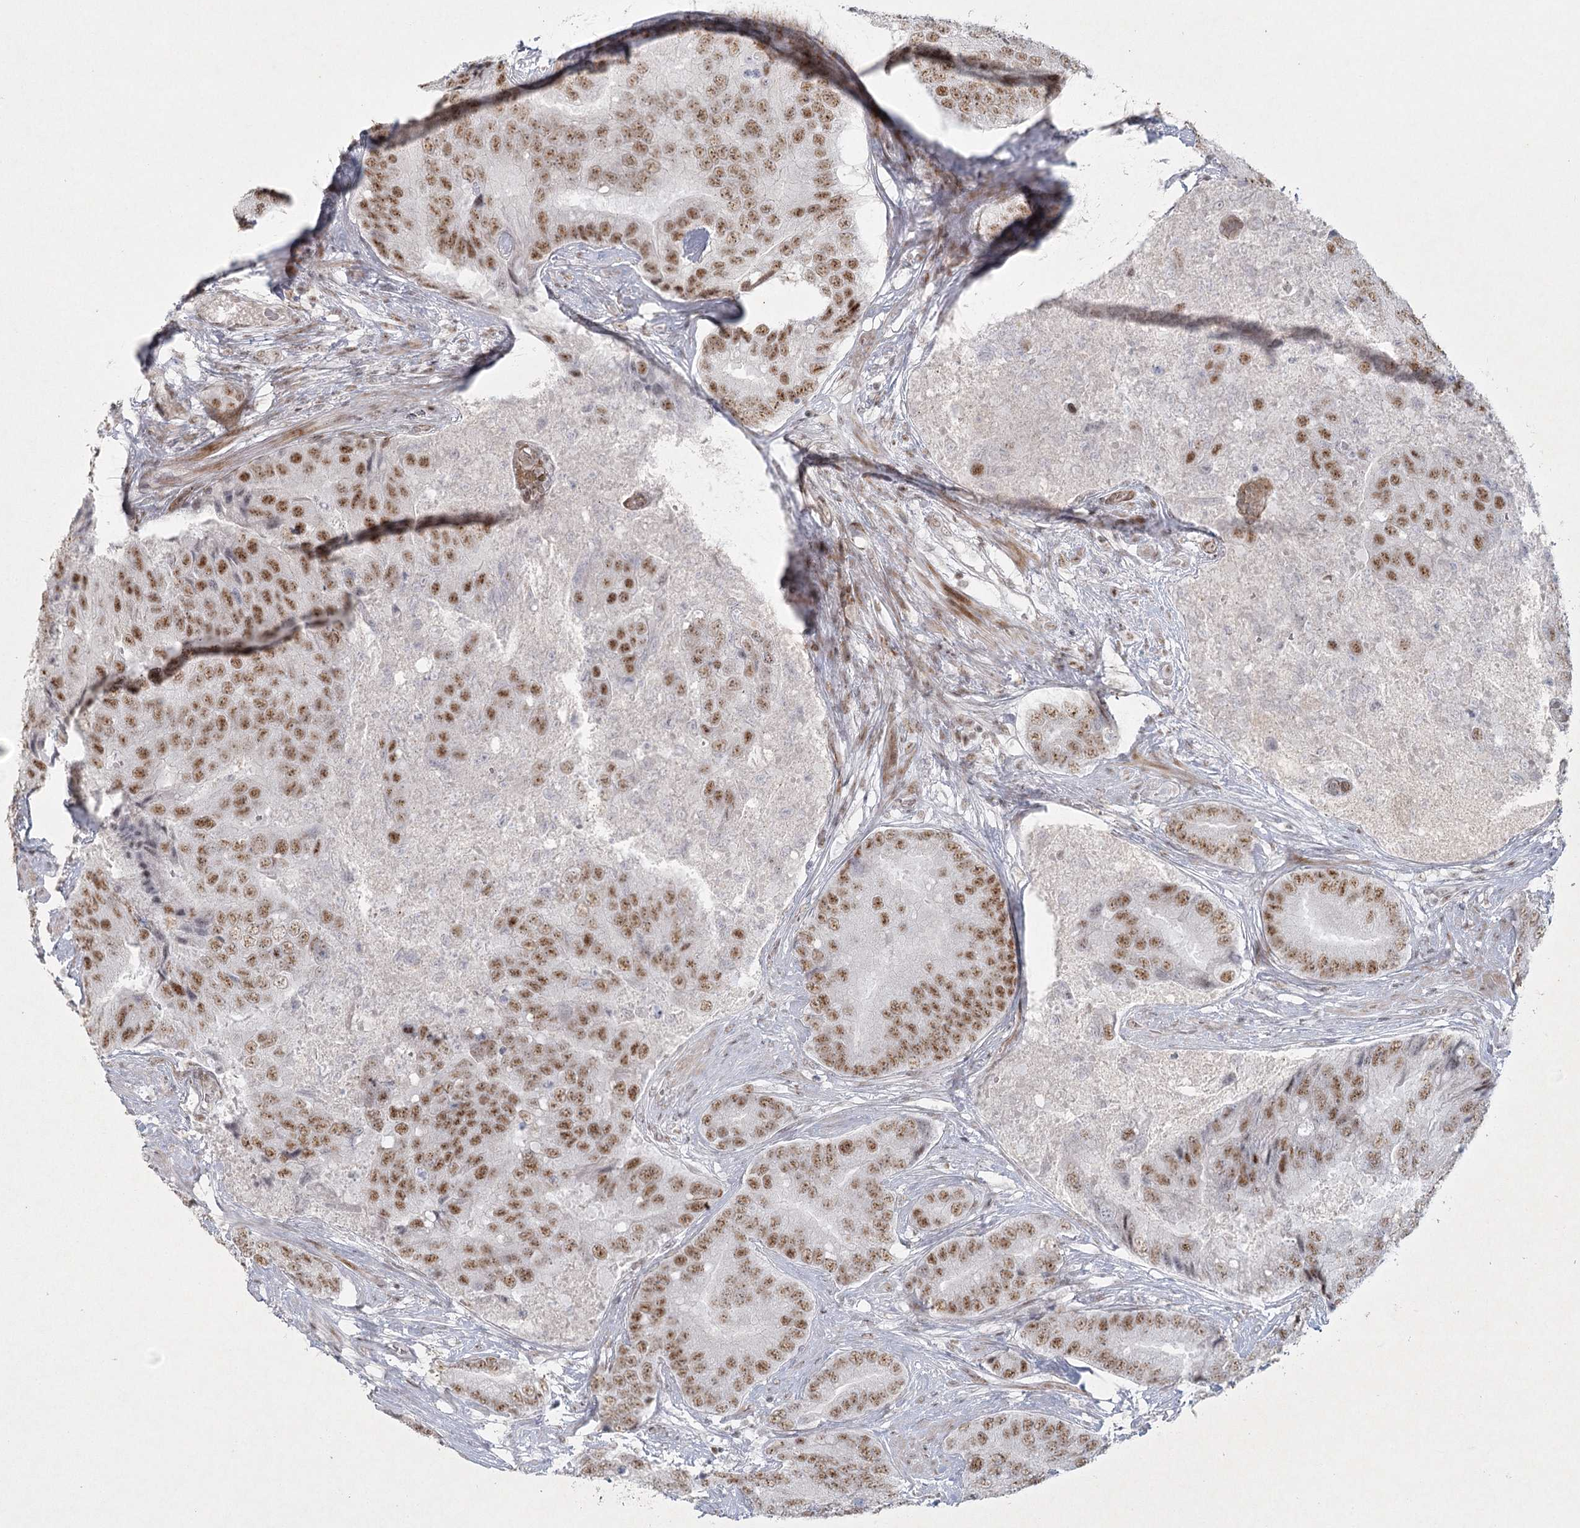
{"staining": {"intensity": "moderate", "quantity": ">75%", "location": "nuclear"}, "tissue": "prostate cancer", "cell_type": "Tumor cells", "image_type": "cancer", "snomed": [{"axis": "morphology", "description": "Adenocarcinoma, High grade"}, {"axis": "topography", "description": "Prostate"}], "caption": "Immunohistochemistry micrograph of neoplastic tissue: prostate cancer stained using IHC shows medium levels of moderate protein expression localized specifically in the nuclear of tumor cells, appearing as a nuclear brown color.", "gene": "U2SURP", "patient": {"sex": "male", "age": 70}}